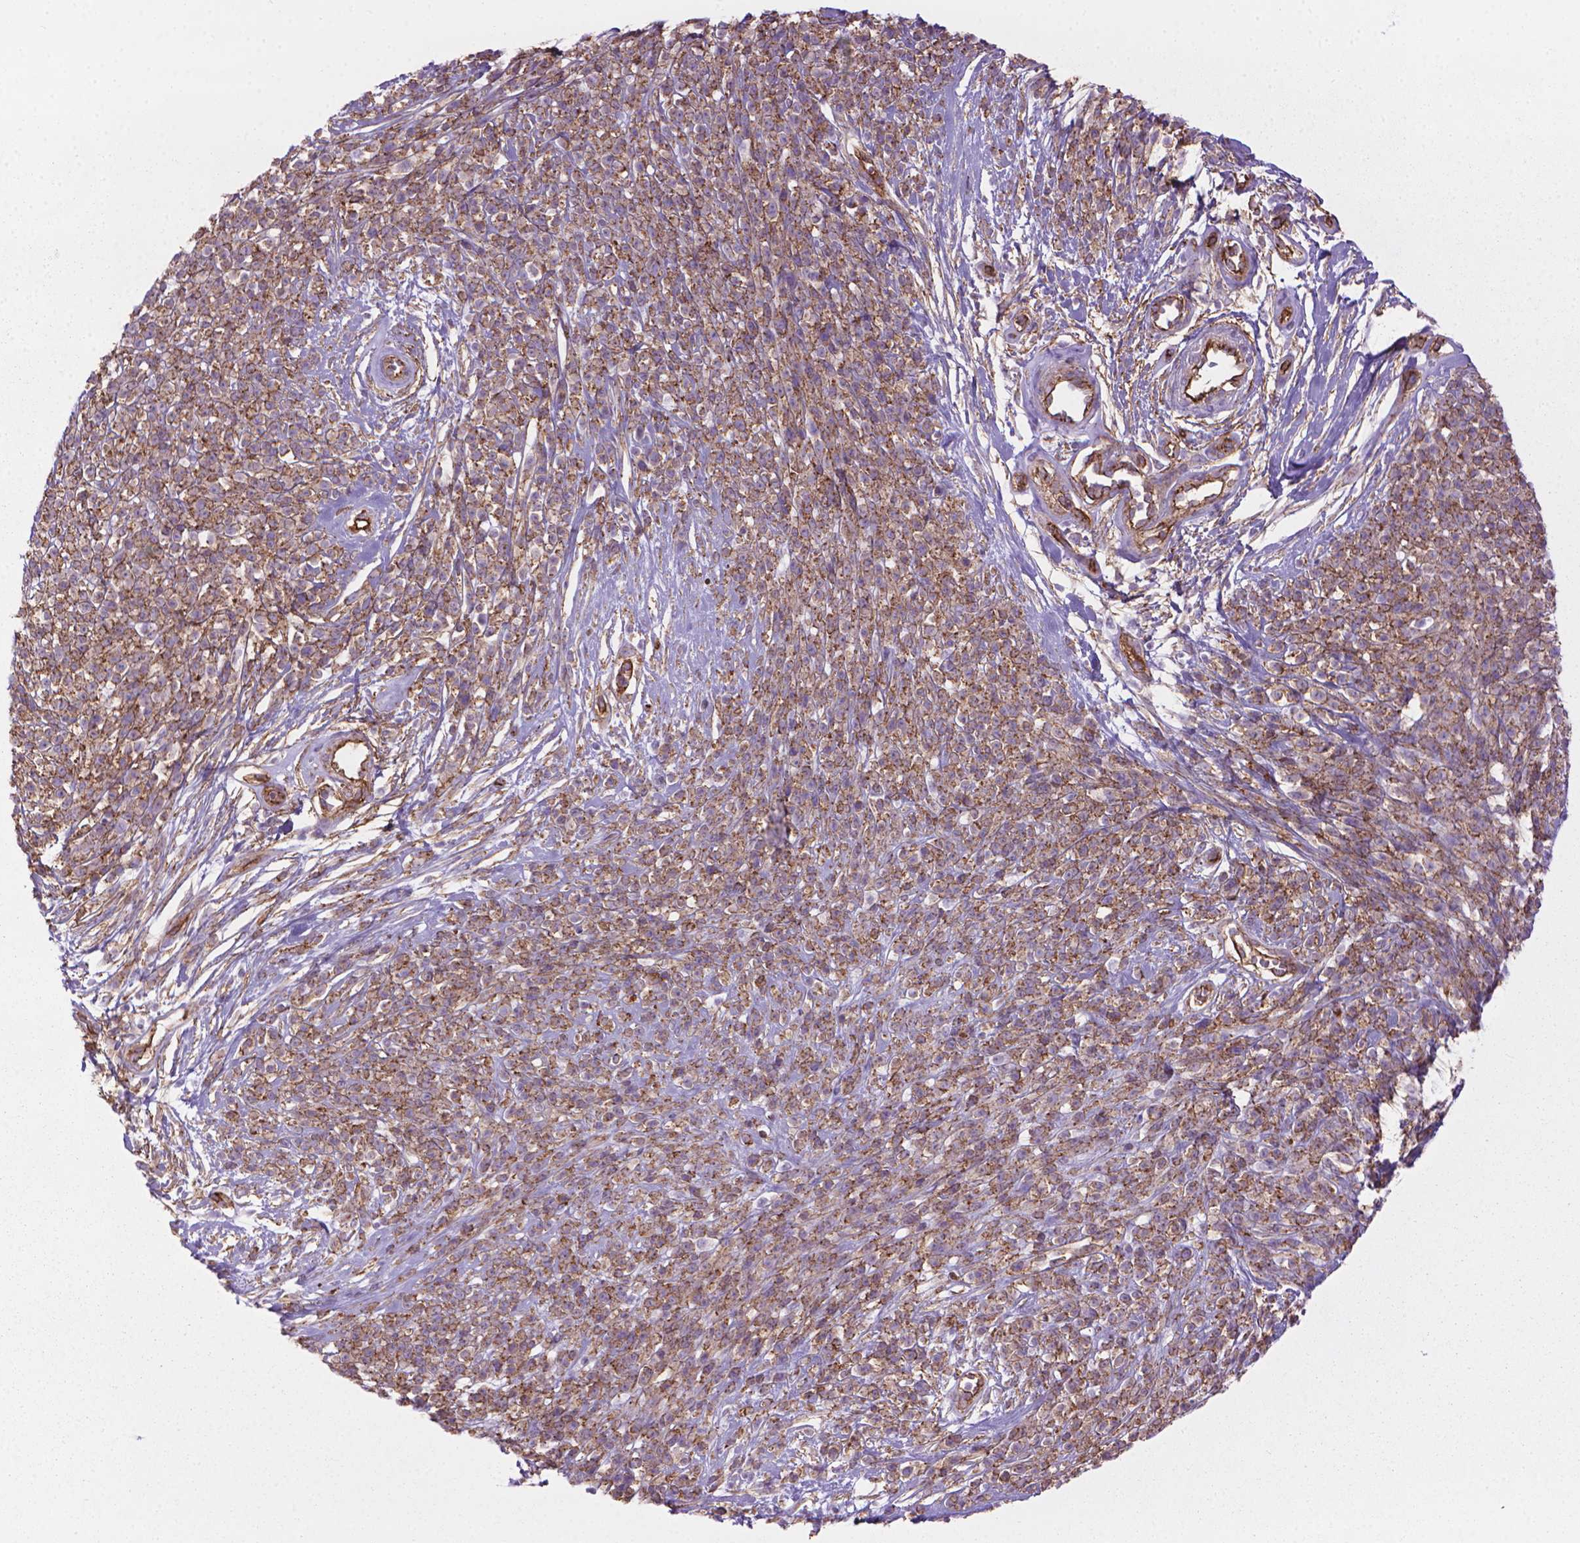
{"staining": {"intensity": "moderate", "quantity": ">75%", "location": "cytoplasmic/membranous"}, "tissue": "melanoma", "cell_type": "Tumor cells", "image_type": "cancer", "snomed": [{"axis": "morphology", "description": "Malignant melanoma, NOS"}, {"axis": "topography", "description": "Skin"}, {"axis": "topography", "description": "Skin of trunk"}], "caption": "Immunohistochemistry staining of melanoma, which exhibits medium levels of moderate cytoplasmic/membranous positivity in approximately >75% of tumor cells indicating moderate cytoplasmic/membranous protein staining. The staining was performed using DAB (3,3'-diaminobenzidine) (brown) for protein detection and nuclei were counterstained in hematoxylin (blue).", "gene": "TENT5A", "patient": {"sex": "male", "age": 74}}